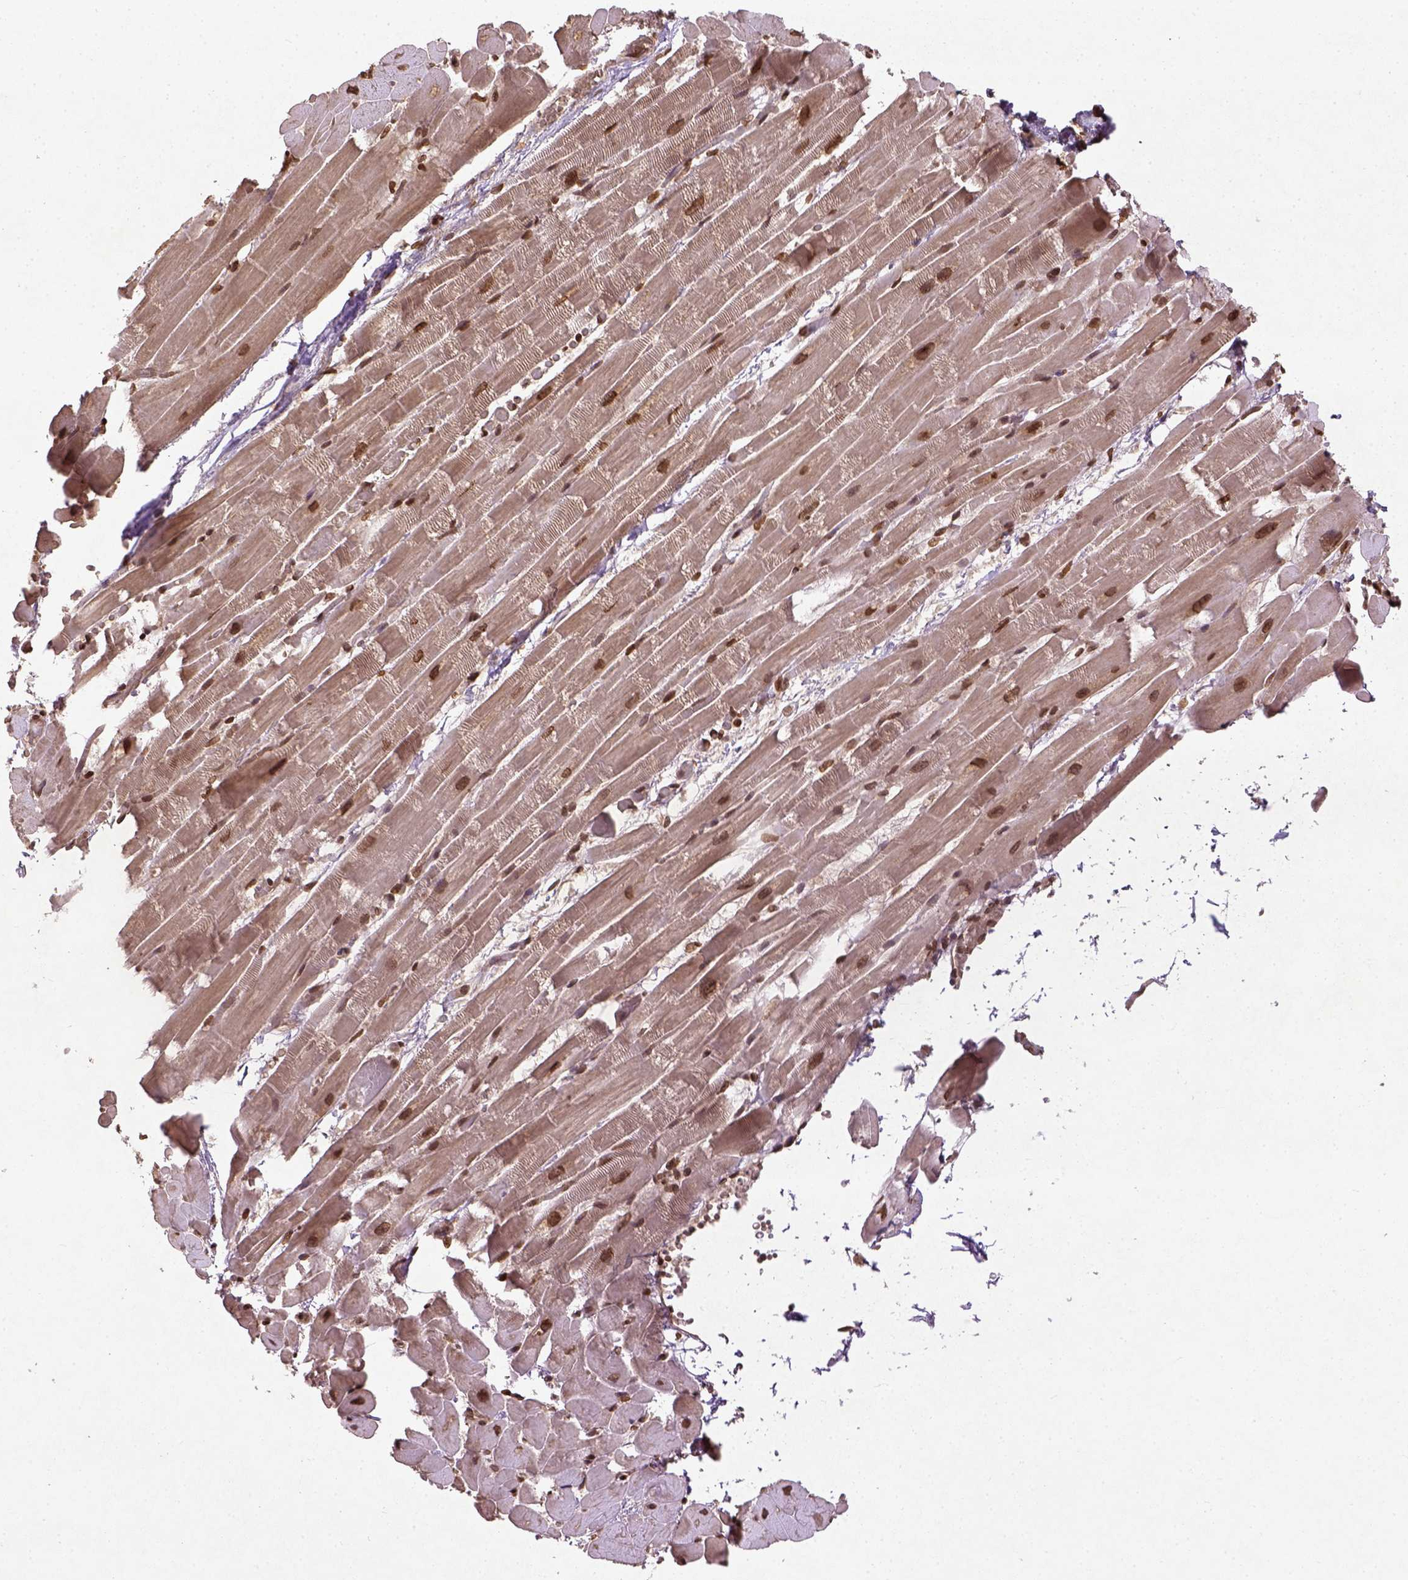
{"staining": {"intensity": "strong", "quantity": ">75%", "location": "nuclear"}, "tissue": "heart muscle", "cell_type": "Cardiomyocytes", "image_type": "normal", "snomed": [{"axis": "morphology", "description": "Normal tissue, NOS"}, {"axis": "topography", "description": "Heart"}], "caption": "Normal heart muscle shows strong nuclear expression in about >75% of cardiomyocytes.", "gene": "BANF1", "patient": {"sex": "male", "age": 37}}